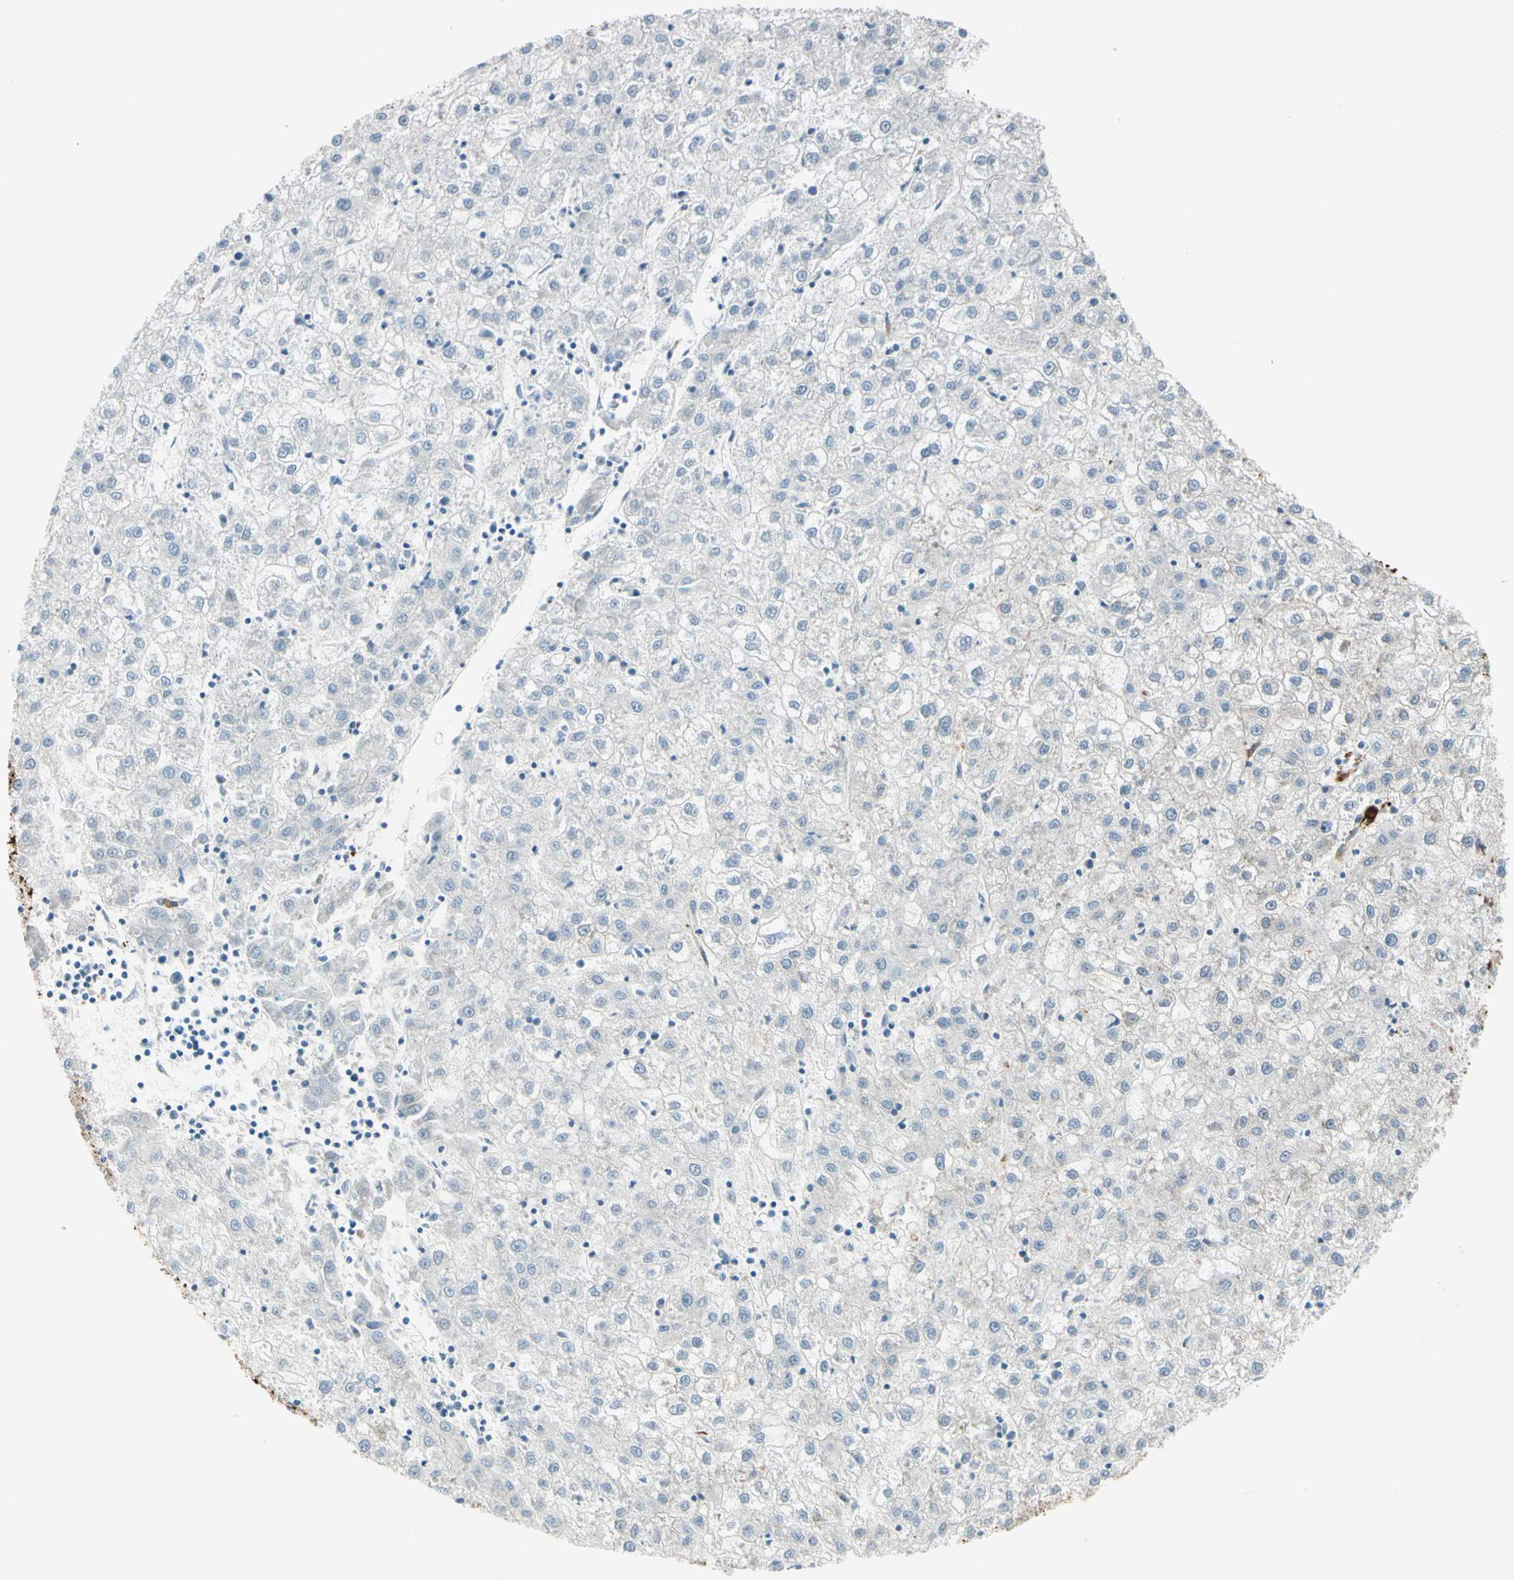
{"staining": {"intensity": "negative", "quantity": "none", "location": "none"}, "tissue": "liver cancer", "cell_type": "Tumor cells", "image_type": "cancer", "snomed": [{"axis": "morphology", "description": "Carcinoma, Hepatocellular, NOS"}, {"axis": "topography", "description": "Liver"}], "caption": "Hepatocellular carcinoma (liver) was stained to show a protein in brown. There is no significant expression in tumor cells. (DAB IHC with hematoxylin counter stain).", "gene": "CALD1", "patient": {"sex": "male", "age": 72}}